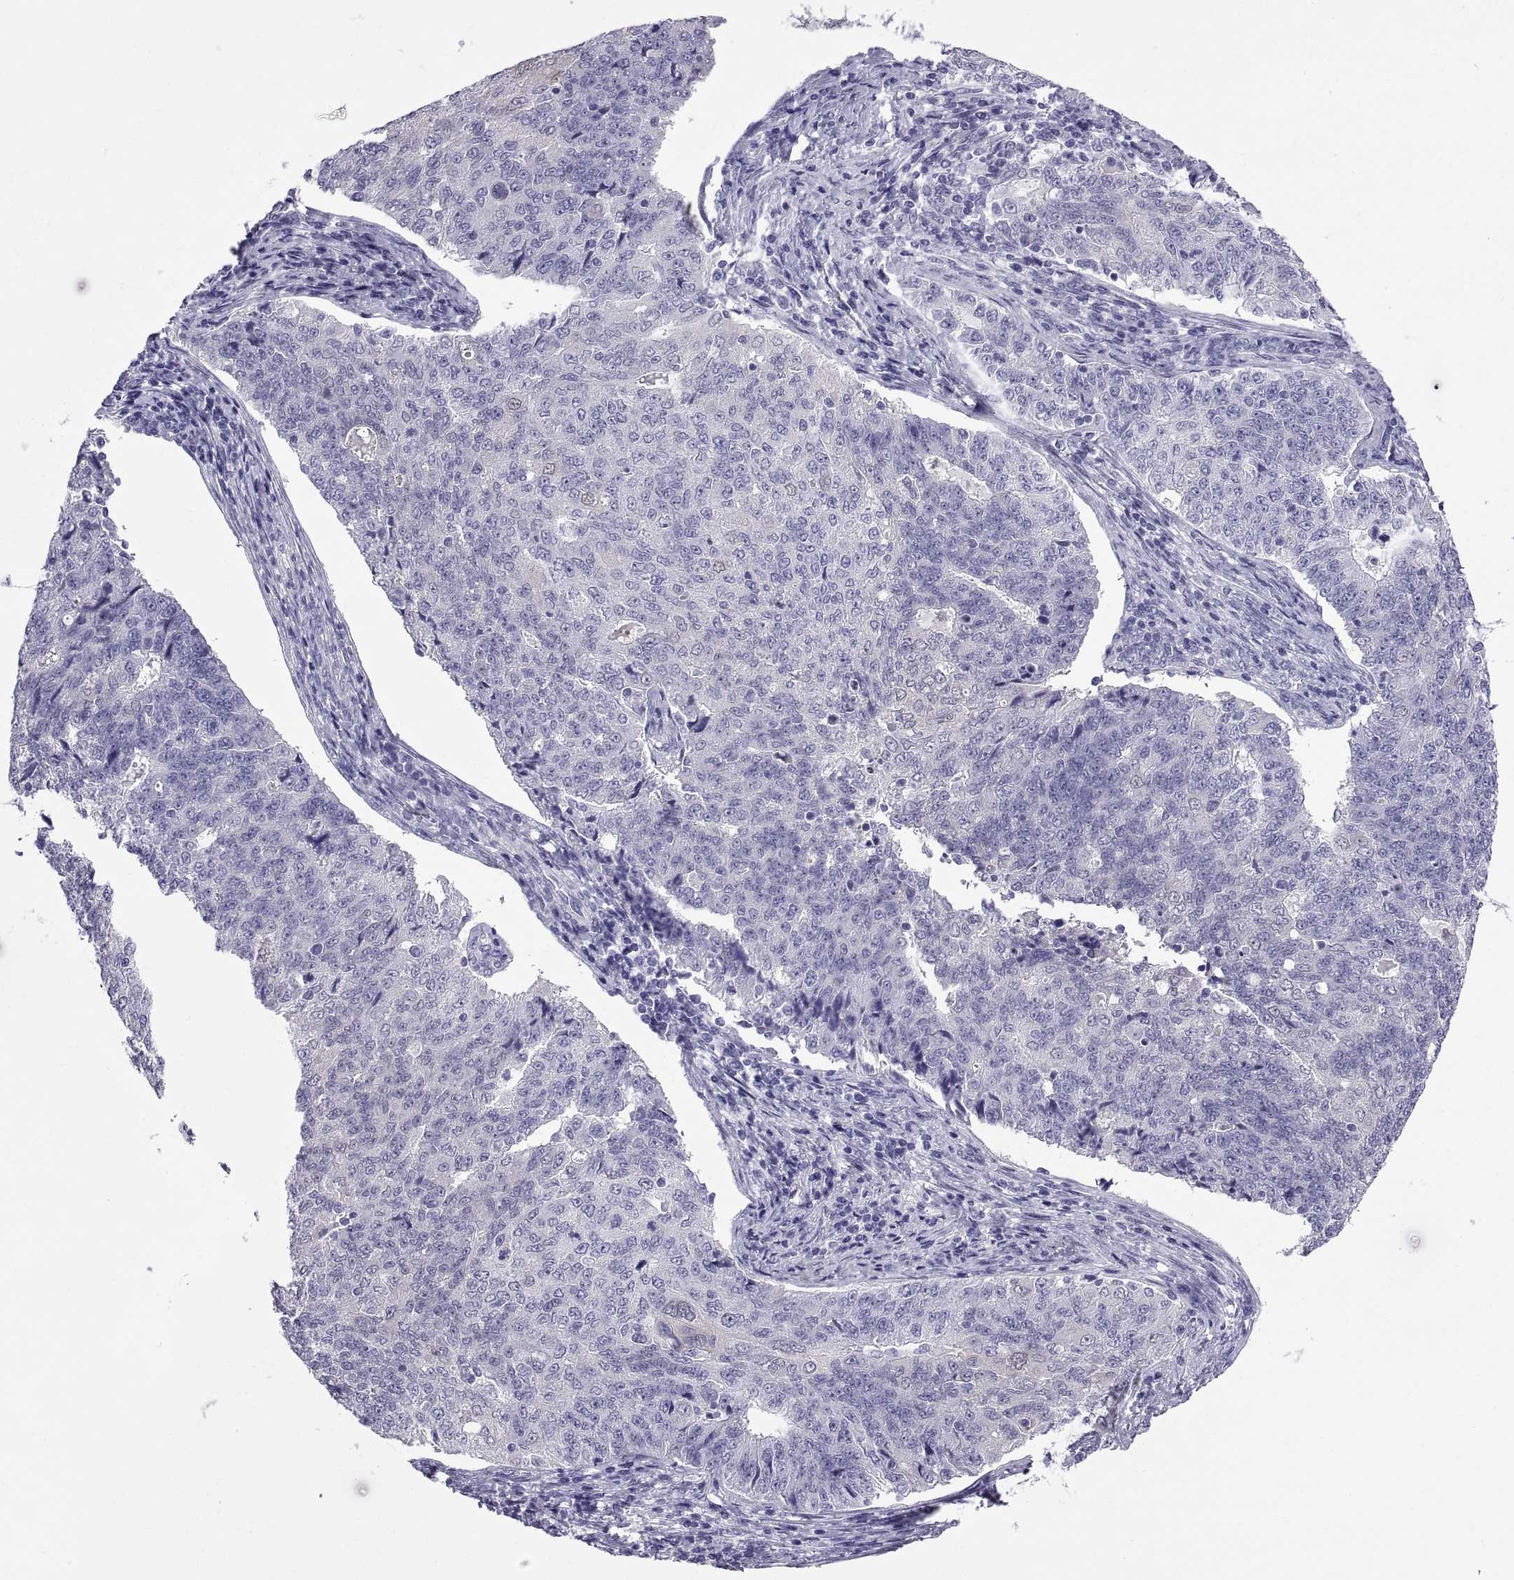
{"staining": {"intensity": "negative", "quantity": "none", "location": "none"}, "tissue": "endometrial cancer", "cell_type": "Tumor cells", "image_type": "cancer", "snomed": [{"axis": "morphology", "description": "Adenocarcinoma, NOS"}, {"axis": "topography", "description": "Endometrium"}], "caption": "Tumor cells are negative for brown protein staining in endometrial cancer (adenocarcinoma). The staining was performed using DAB to visualize the protein expression in brown, while the nuclei were stained in blue with hematoxylin (Magnification: 20x).", "gene": "SPDYE1", "patient": {"sex": "female", "age": 43}}